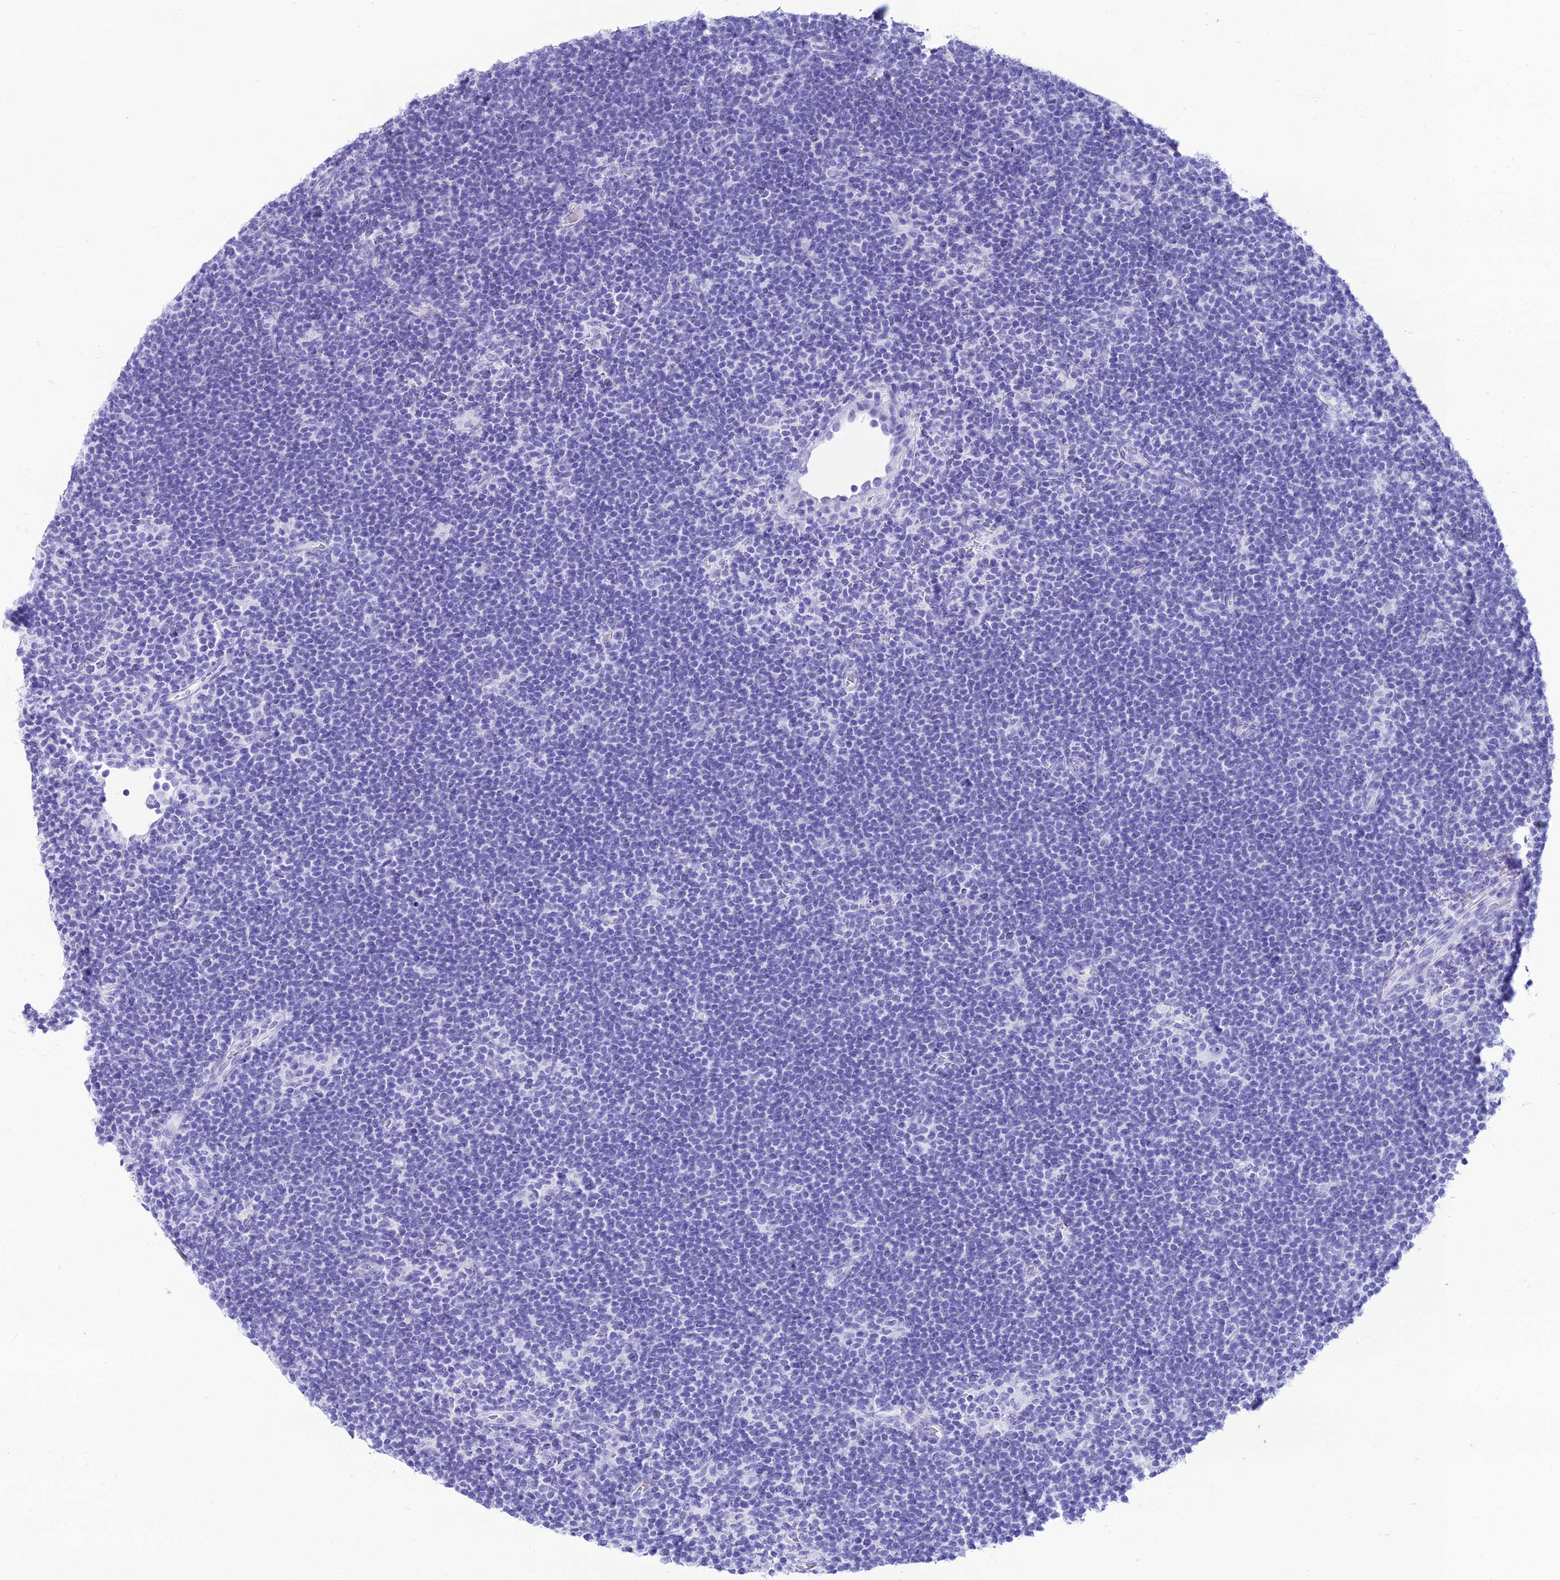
{"staining": {"intensity": "negative", "quantity": "none", "location": "none"}, "tissue": "lymphoma", "cell_type": "Tumor cells", "image_type": "cancer", "snomed": [{"axis": "morphology", "description": "Hodgkin's disease, NOS"}, {"axis": "topography", "description": "Lymph node"}], "caption": "Hodgkin's disease stained for a protein using IHC reveals no expression tumor cells.", "gene": "PNMA5", "patient": {"sex": "female", "age": 57}}